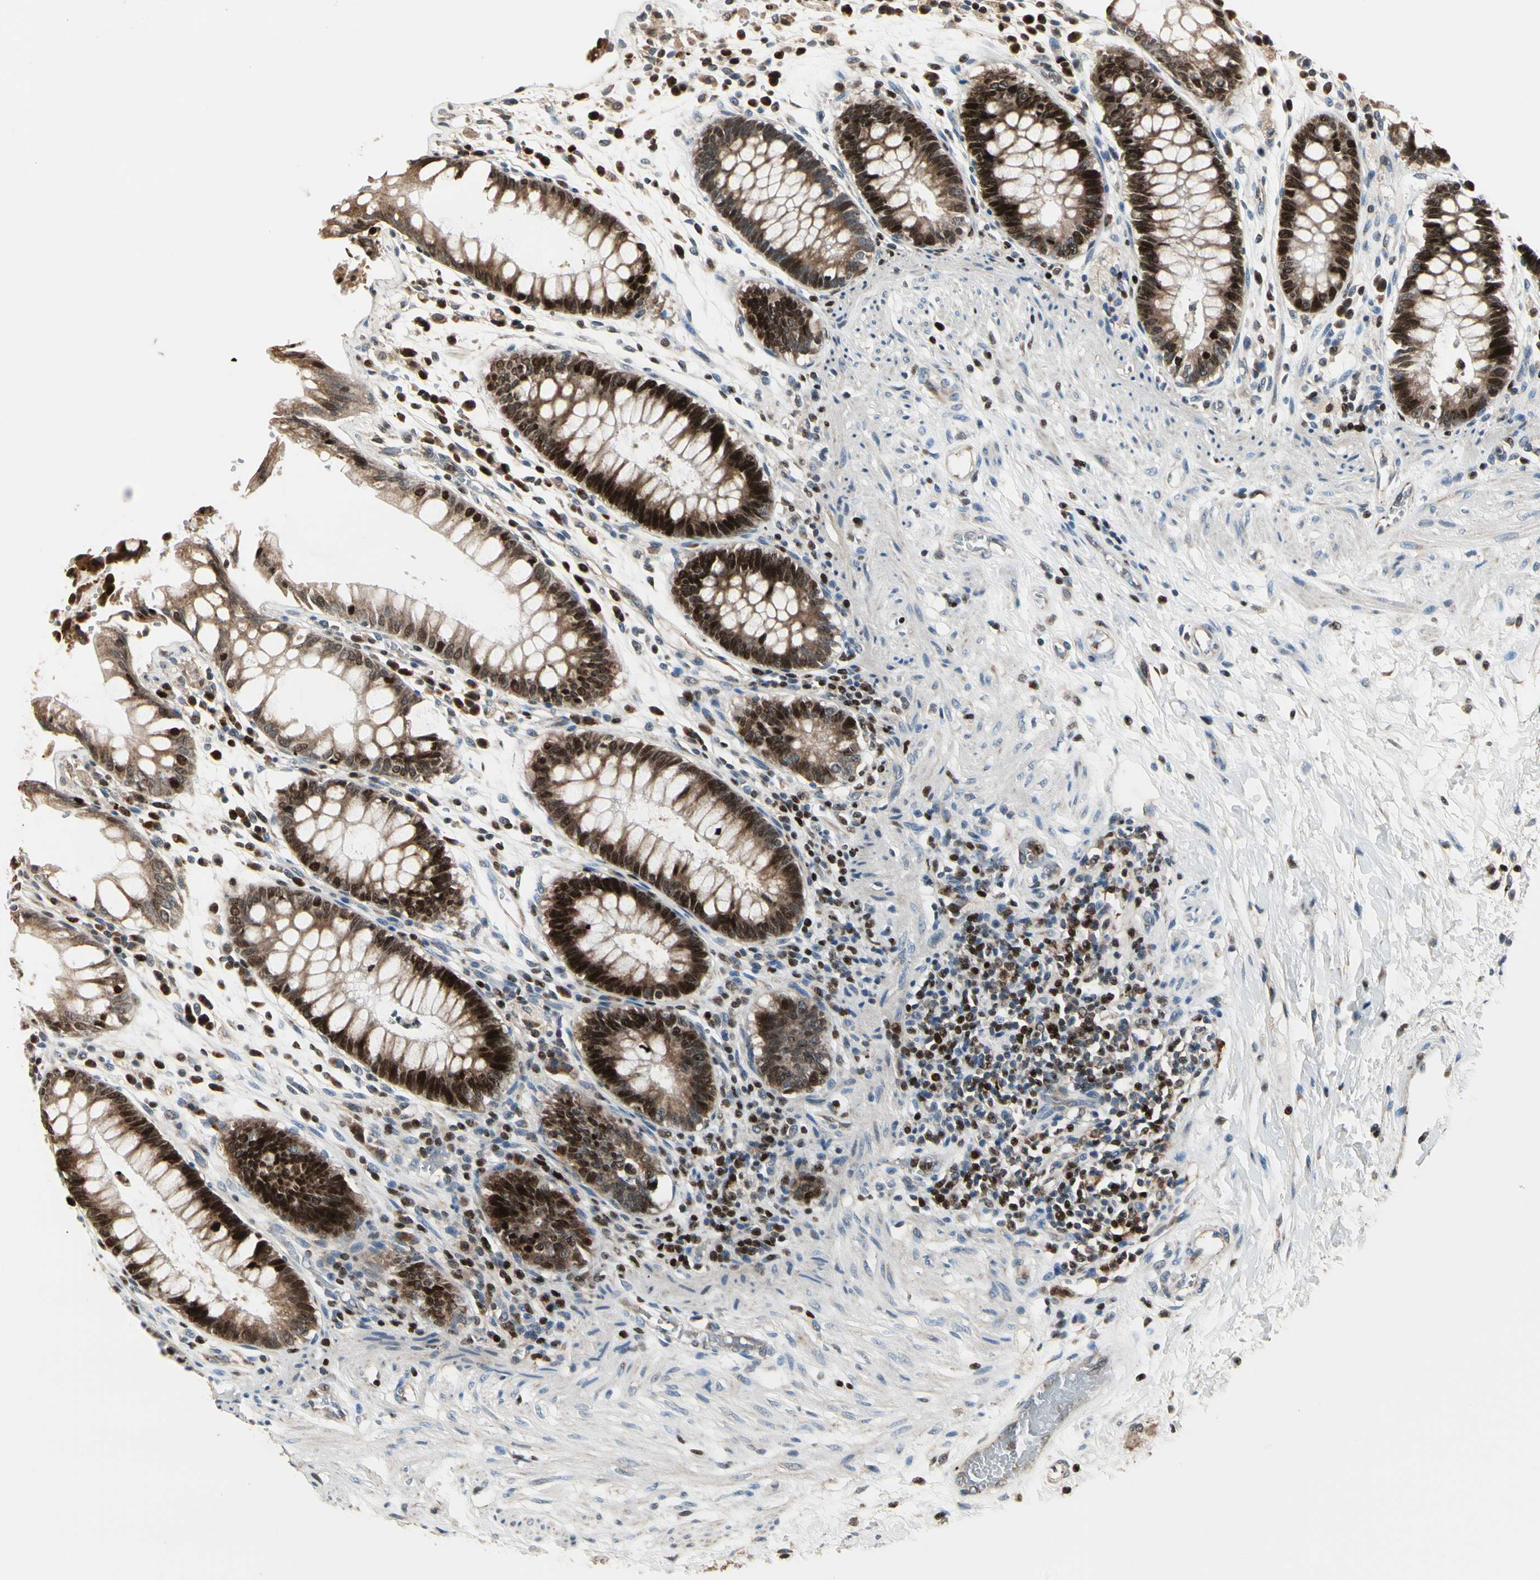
{"staining": {"intensity": "strong", "quantity": ">75%", "location": "nuclear"}, "tissue": "rectum", "cell_type": "Glandular cells", "image_type": "normal", "snomed": [{"axis": "morphology", "description": "Normal tissue, NOS"}, {"axis": "topography", "description": "Rectum"}], "caption": "Rectum stained with a brown dye demonstrates strong nuclear positive staining in approximately >75% of glandular cells.", "gene": "IP6K2", "patient": {"sex": "female", "age": 46}}